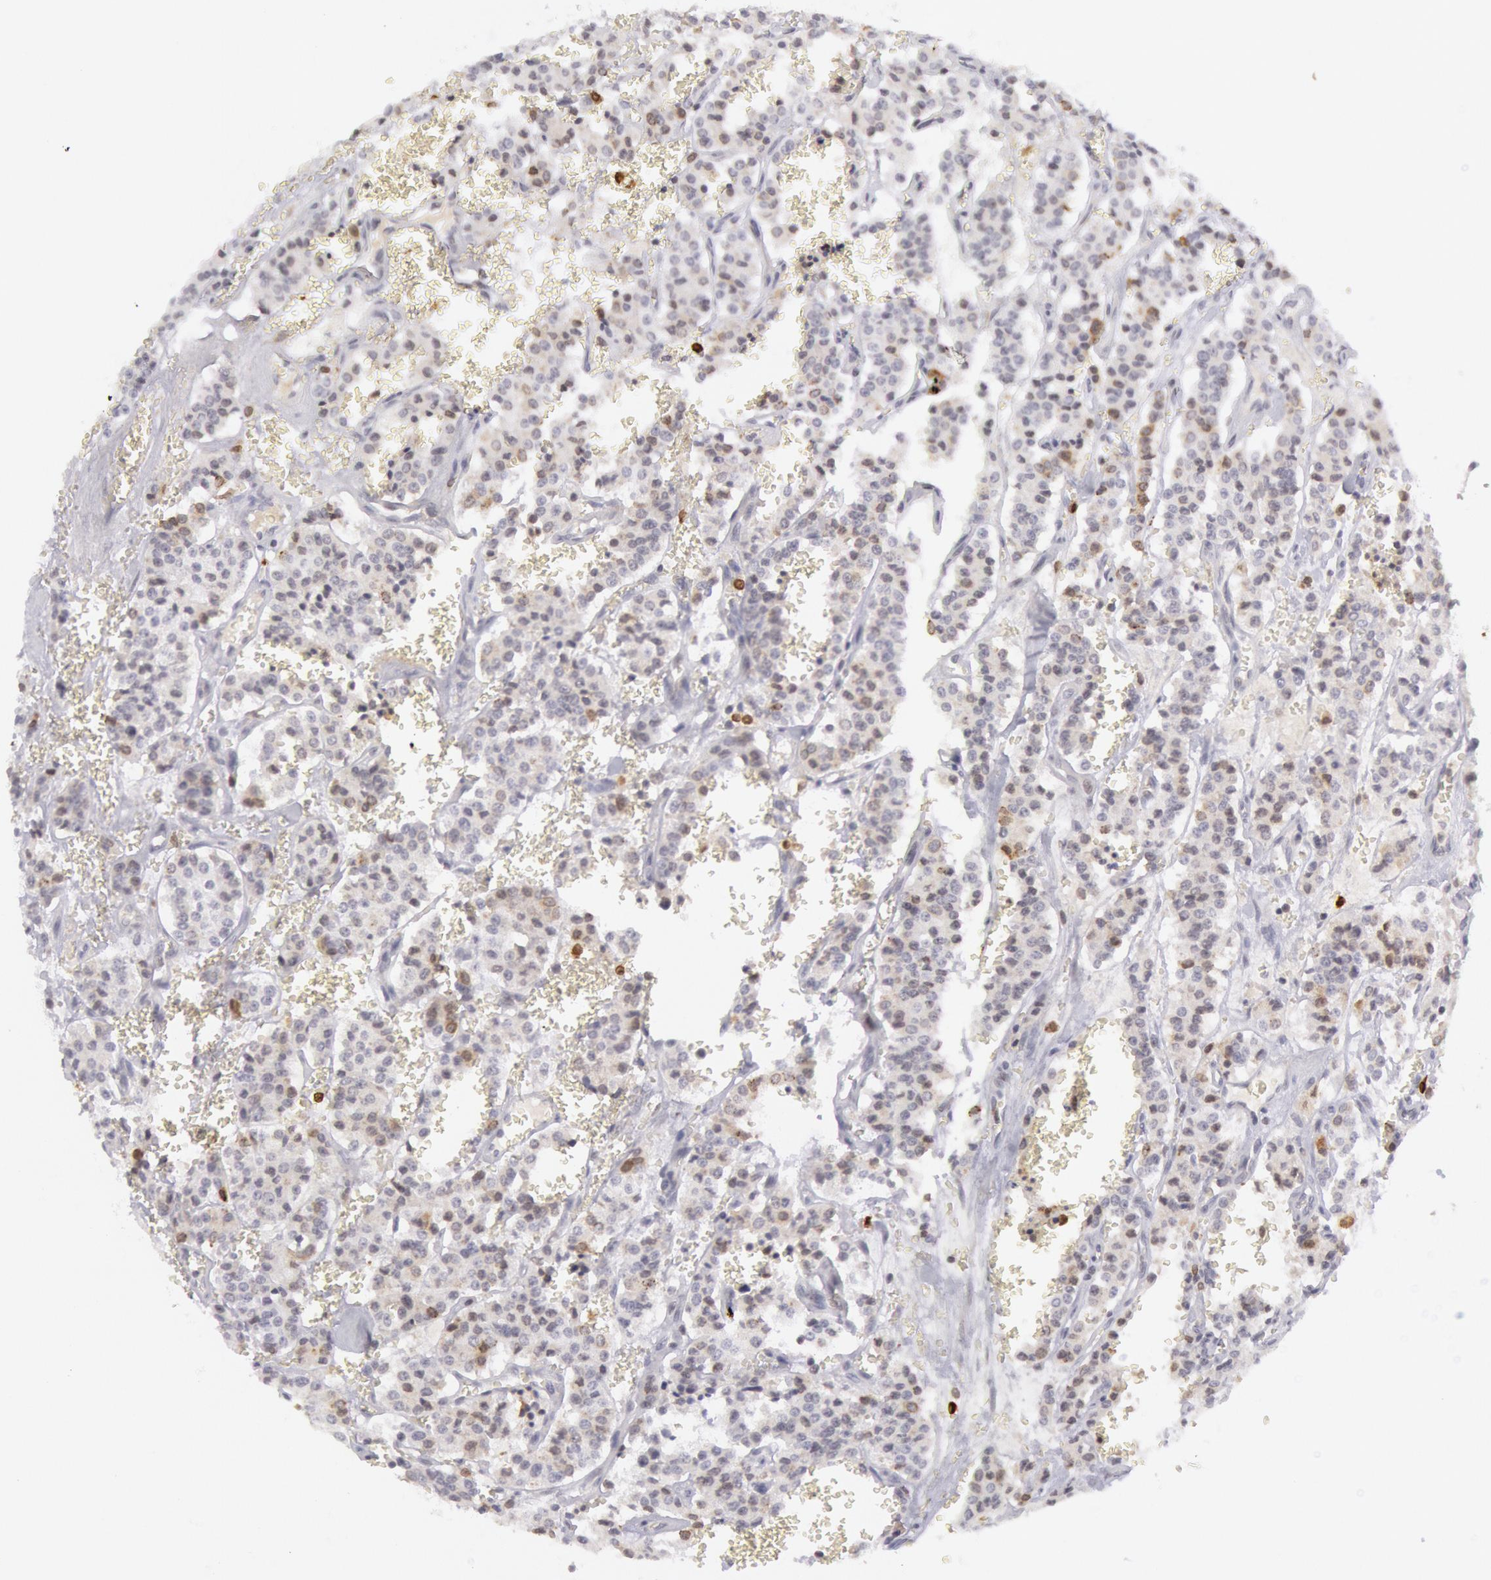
{"staining": {"intensity": "moderate", "quantity": "<25%", "location": "cytoplasmic/membranous"}, "tissue": "carcinoid", "cell_type": "Tumor cells", "image_type": "cancer", "snomed": [{"axis": "morphology", "description": "Carcinoid, malignant, NOS"}, {"axis": "topography", "description": "Bronchus"}], "caption": "Immunohistochemistry of carcinoid exhibits low levels of moderate cytoplasmic/membranous positivity in approximately <25% of tumor cells.", "gene": "PTGS2", "patient": {"sex": "male", "age": 55}}